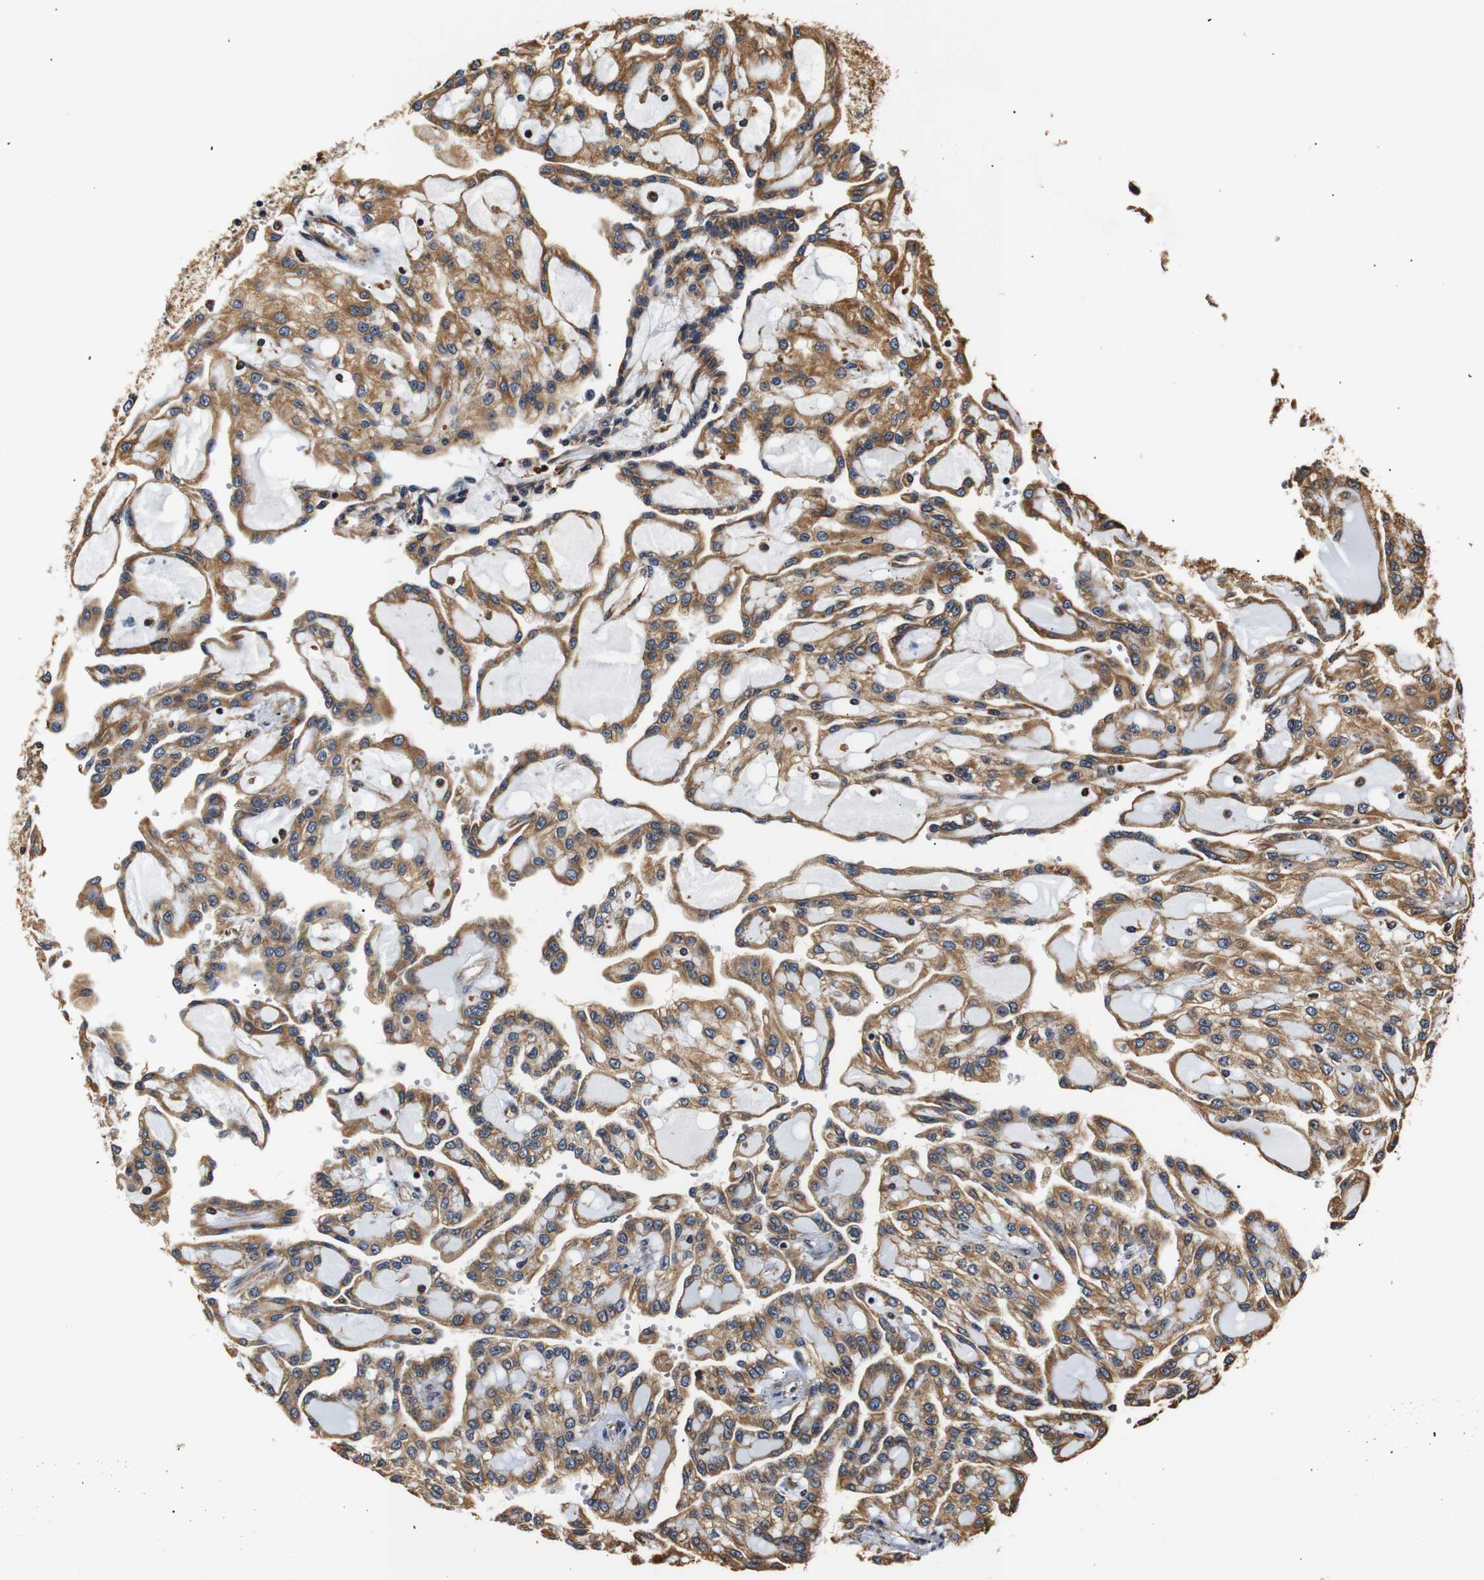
{"staining": {"intensity": "moderate", "quantity": ">75%", "location": "cytoplasmic/membranous"}, "tissue": "renal cancer", "cell_type": "Tumor cells", "image_type": "cancer", "snomed": [{"axis": "morphology", "description": "Adenocarcinoma, NOS"}, {"axis": "topography", "description": "Kidney"}], "caption": "Moderate cytoplasmic/membranous staining is appreciated in approximately >75% of tumor cells in renal adenocarcinoma.", "gene": "HHIP", "patient": {"sex": "male", "age": 63}}